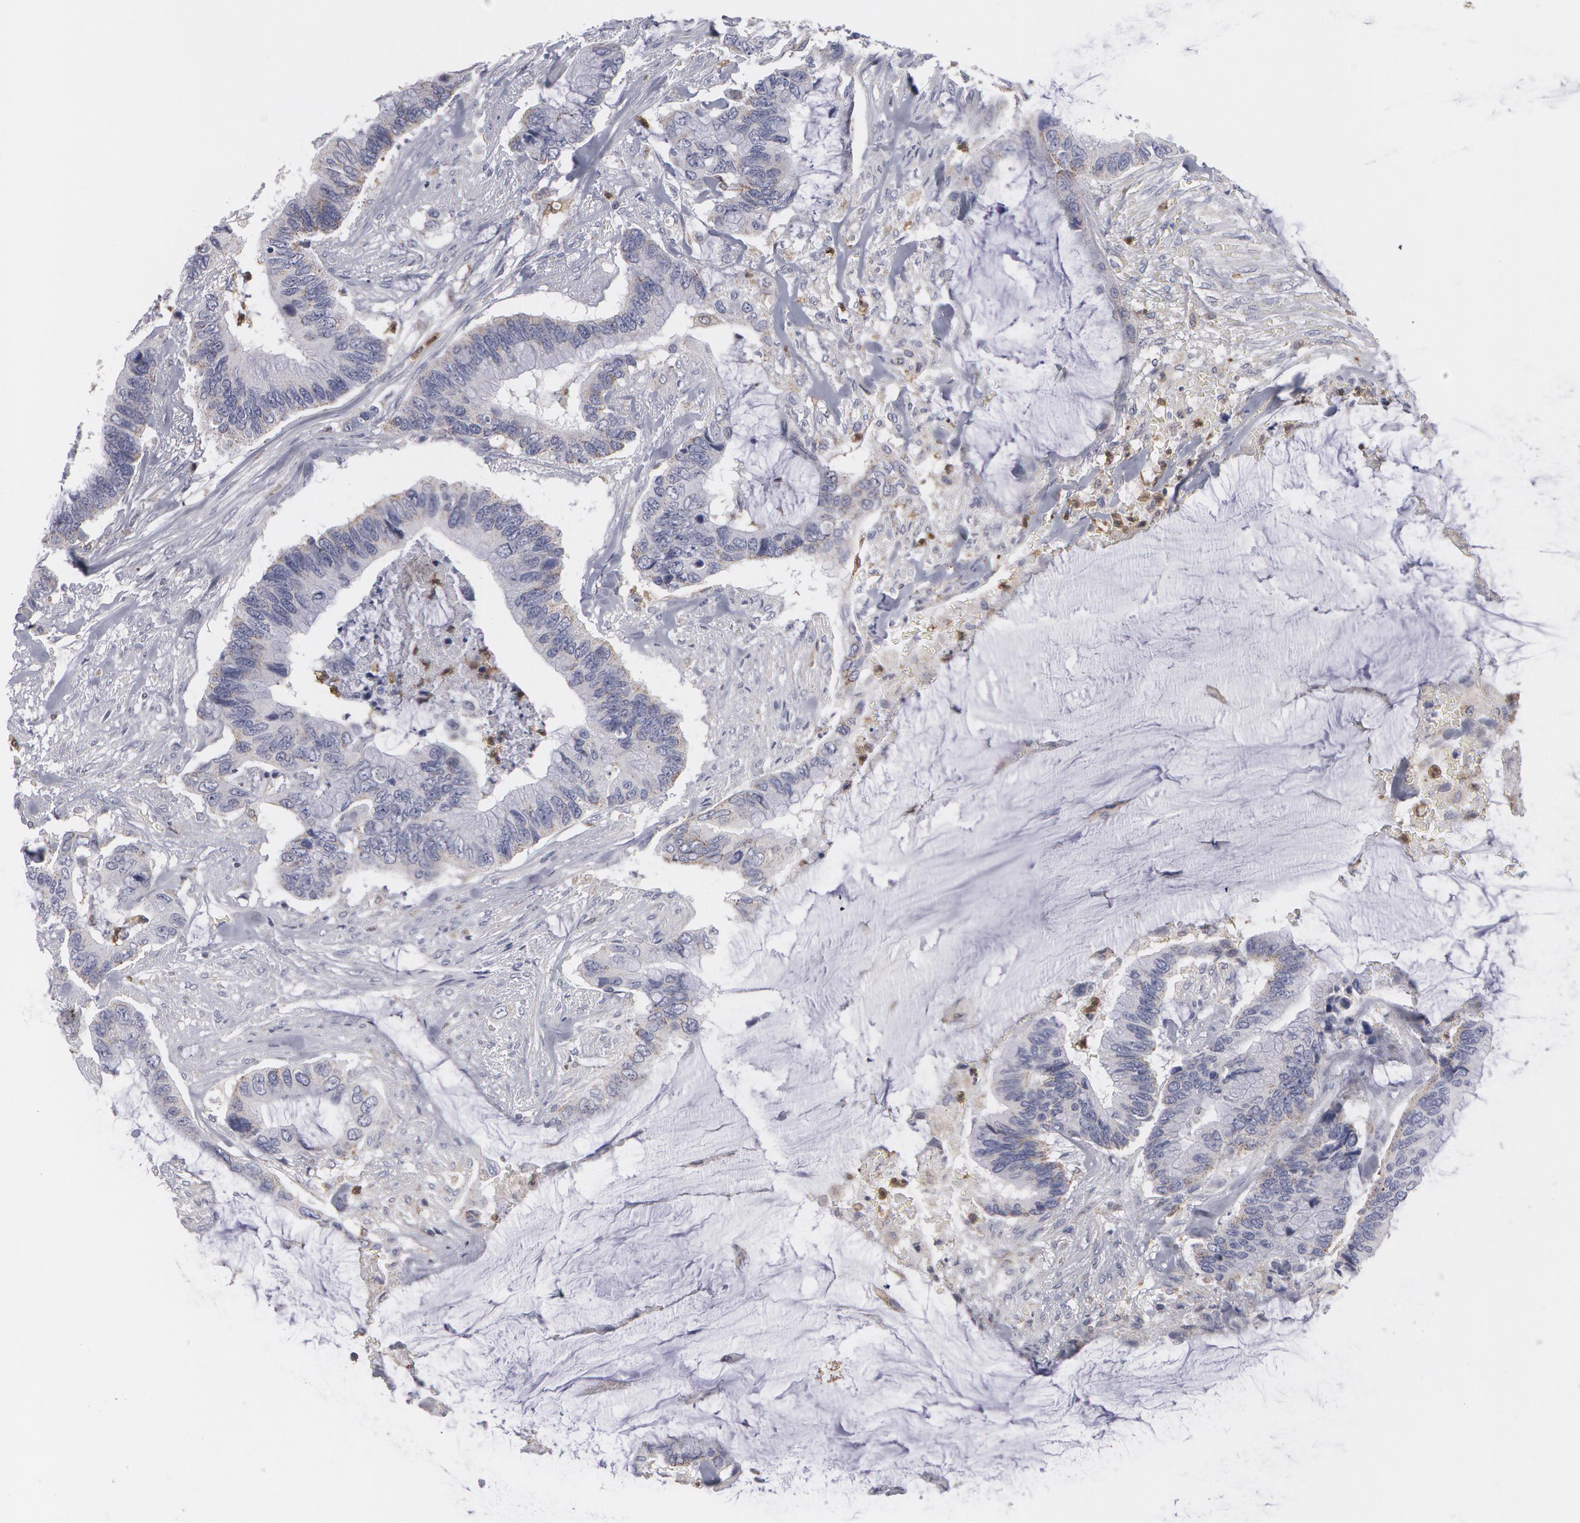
{"staining": {"intensity": "weak", "quantity": "25%-75%", "location": "cytoplasmic/membranous"}, "tissue": "colorectal cancer", "cell_type": "Tumor cells", "image_type": "cancer", "snomed": [{"axis": "morphology", "description": "Adenocarcinoma, NOS"}, {"axis": "topography", "description": "Rectum"}], "caption": "The immunohistochemical stain labels weak cytoplasmic/membranous staining in tumor cells of colorectal cancer (adenocarcinoma) tissue. (Brightfield microscopy of DAB IHC at high magnification).", "gene": "CAT", "patient": {"sex": "female", "age": 59}}